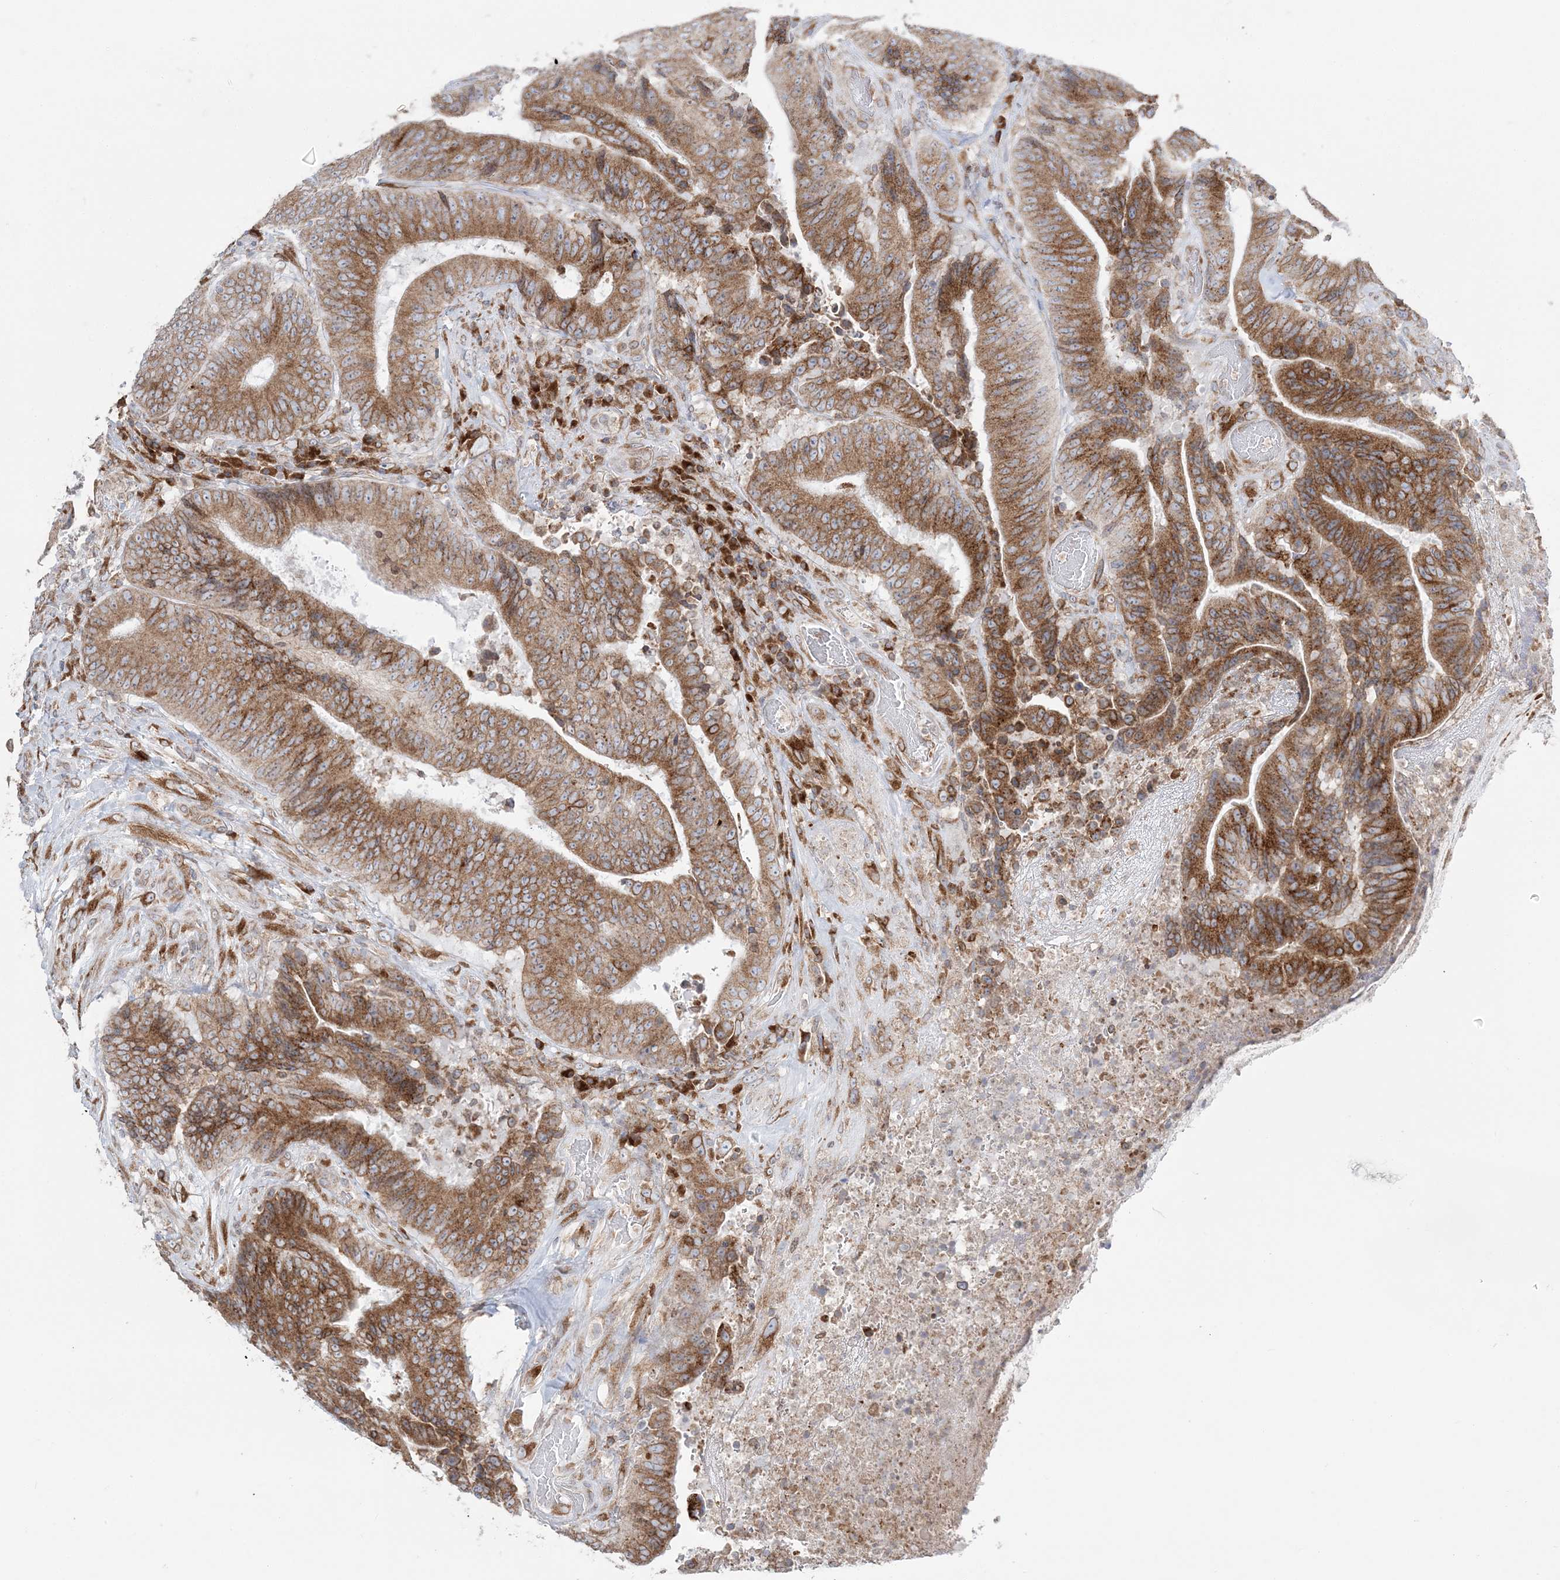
{"staining": {"intensity": "moderate", "quantity": ">75%", "location": "cytoplasmic/membranous"}, "tissue": "colorectal cancer", "cell_type": "Tumor cells", "image_type": "cancer", "snomed": [{"axis": "morphology", "description": "Adenocarcinoma, NOS"}, {"axis": "topography", "description": "Rectum"}], "caption": "IHC histopathology image of neoplastic tissue: colorectal cancer stained using immunohistochemistry reveals medium levels of moderate protein expression localized specifically in the cytoplasmic/membranous of tumor cells, appearing as a cytoplasmic/membranous brown color.", "gene": "TMED10", "patient": {"sex": "male", "age": 72}}